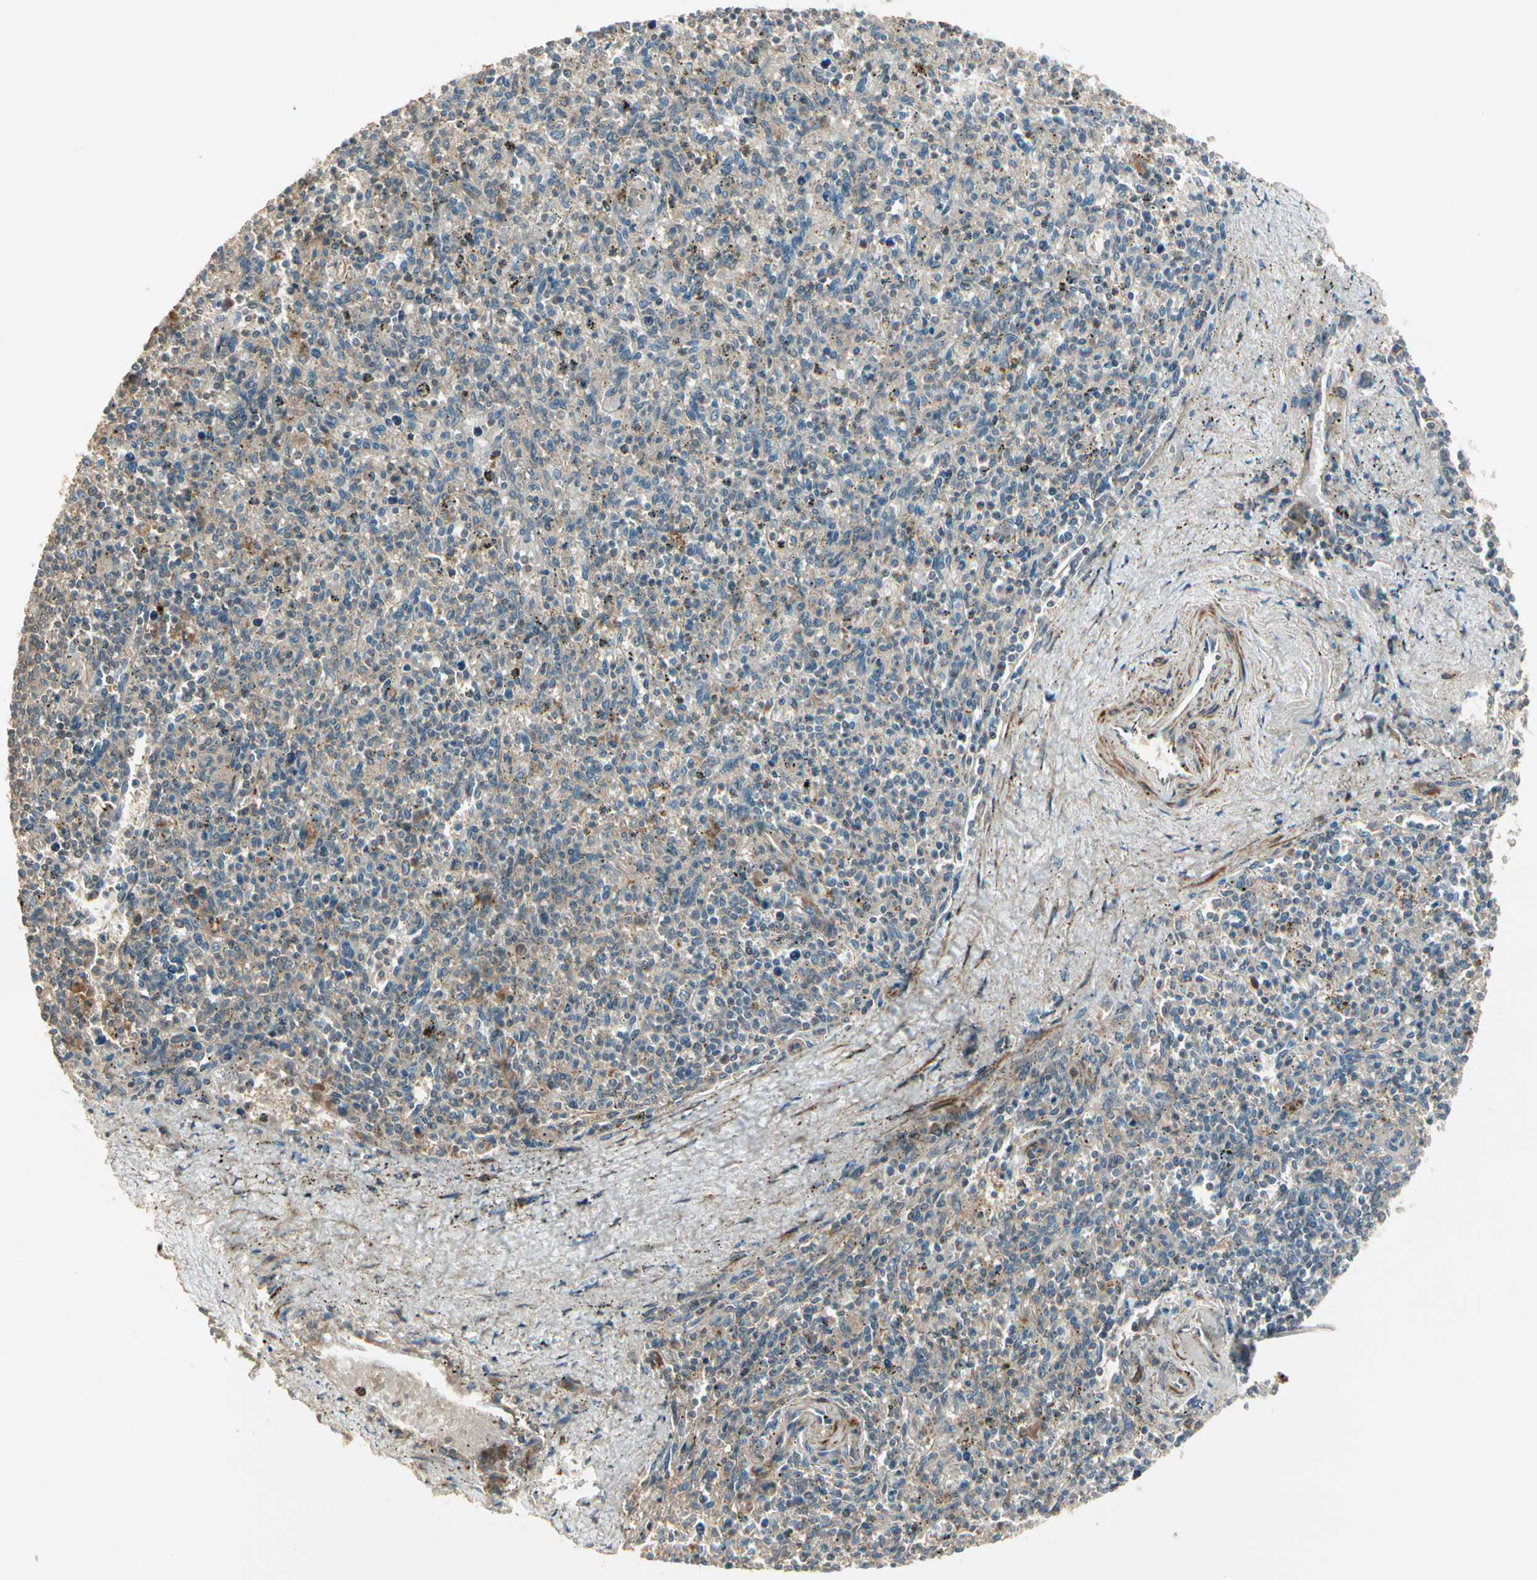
{"staining": {"intensity": "weak", "quantity": "25%-75%", "location": "cytoplasmic/membranous"}, "tissue": "spleen", "cell_type": "Cells in red pulp", "image_type": "normal", "snomed": [{"axis": "morphology", "description": "Normal tissue, NOS"}, {"axis": "topography", "description": "Spleen"}], "caption": "Immunohistochemical staining of unremarkable spleen displays weak cytoplasmic/membranous protein expression in about 25%-75% of cells in red pulp.", "gene": "ACVR1", "patient": {"sex": "male", "age": 72}}